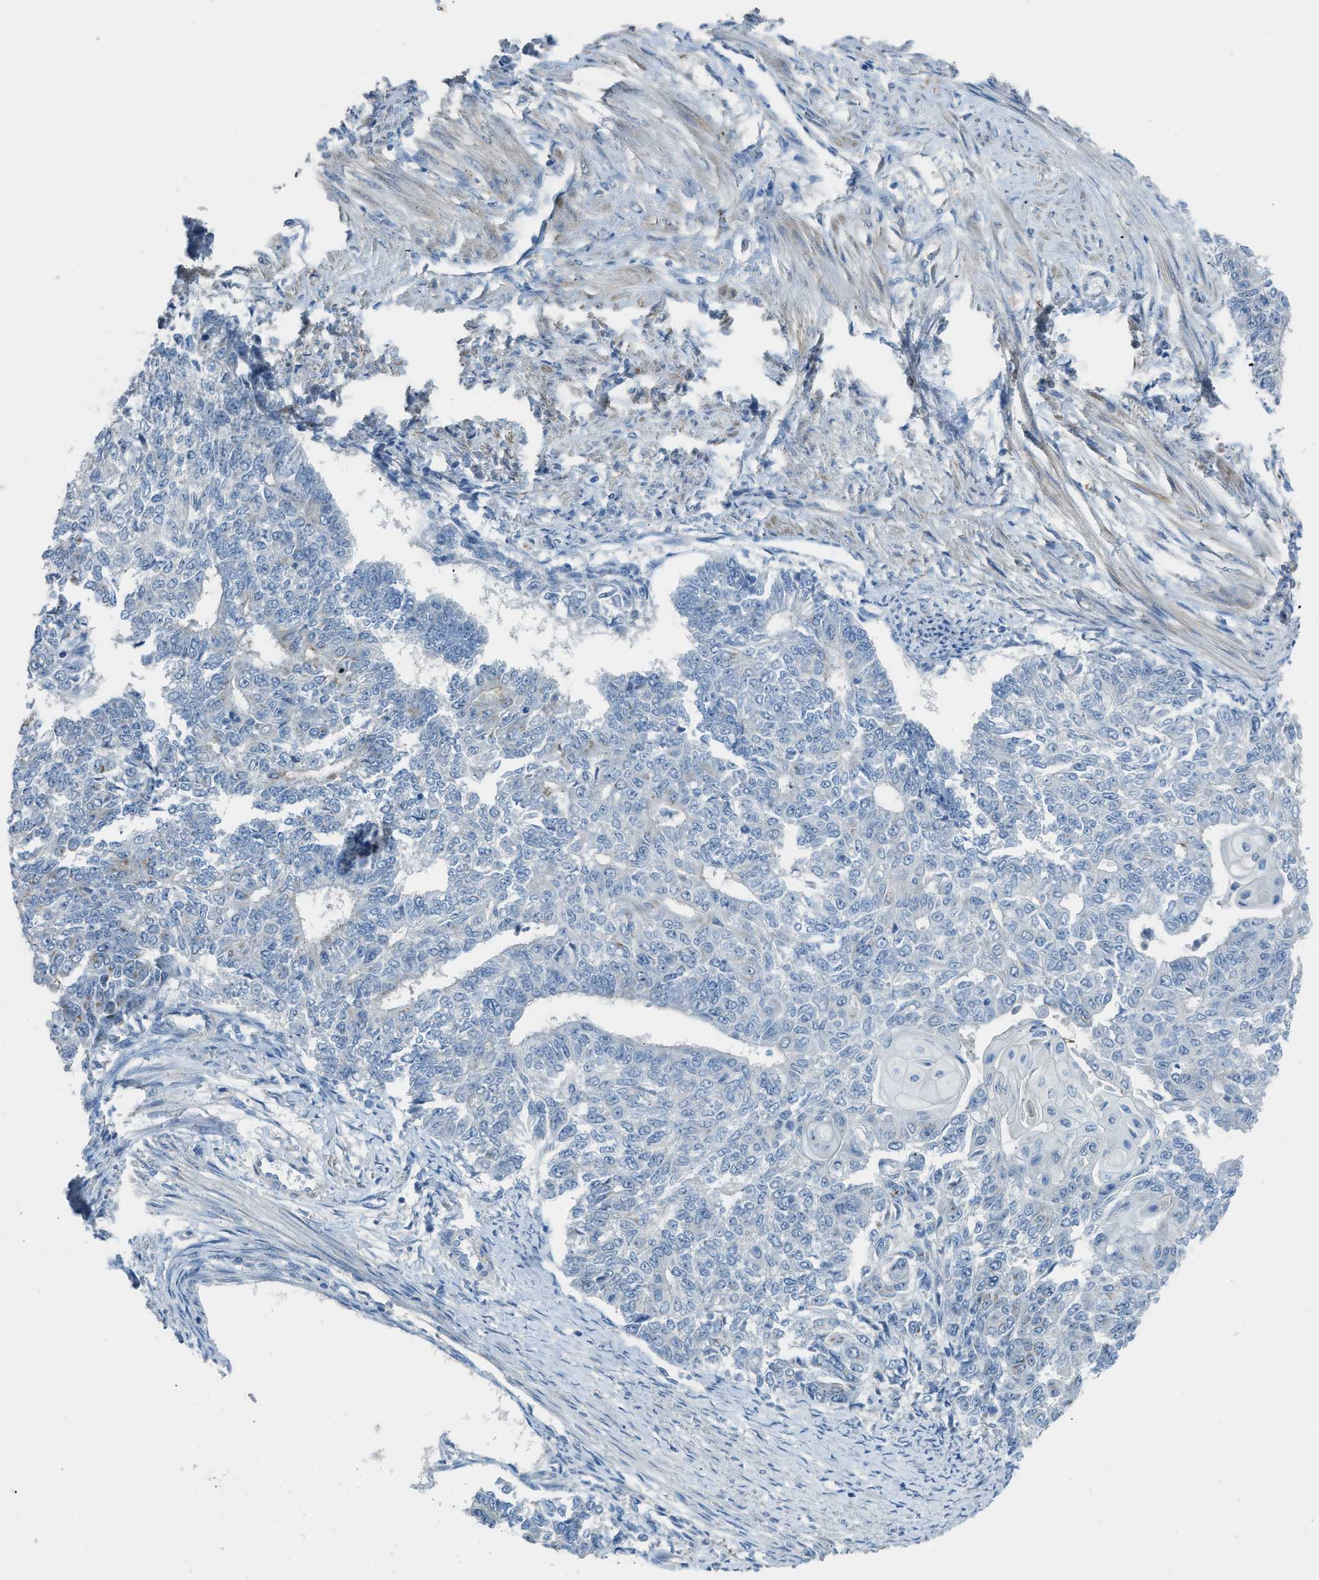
{"staining": {"intensity": "negative", "quantity": "none", "location": "none"}, "tissue": "endometrial cancer", "cell_type": "Tumor cells", "image_type": "cancer", "snomed": [{"axis": "morphology", "description": "Adenocarcinoma, NOS"}, {"axis": "topography", "description": "Endometrium"}], "caption": "Immunohistochemistry of endometrial adenocarcinoma shows no staining in tumor cells.", "gene": "TIMD4", "patient": {"sex": "female", "age": 32}}